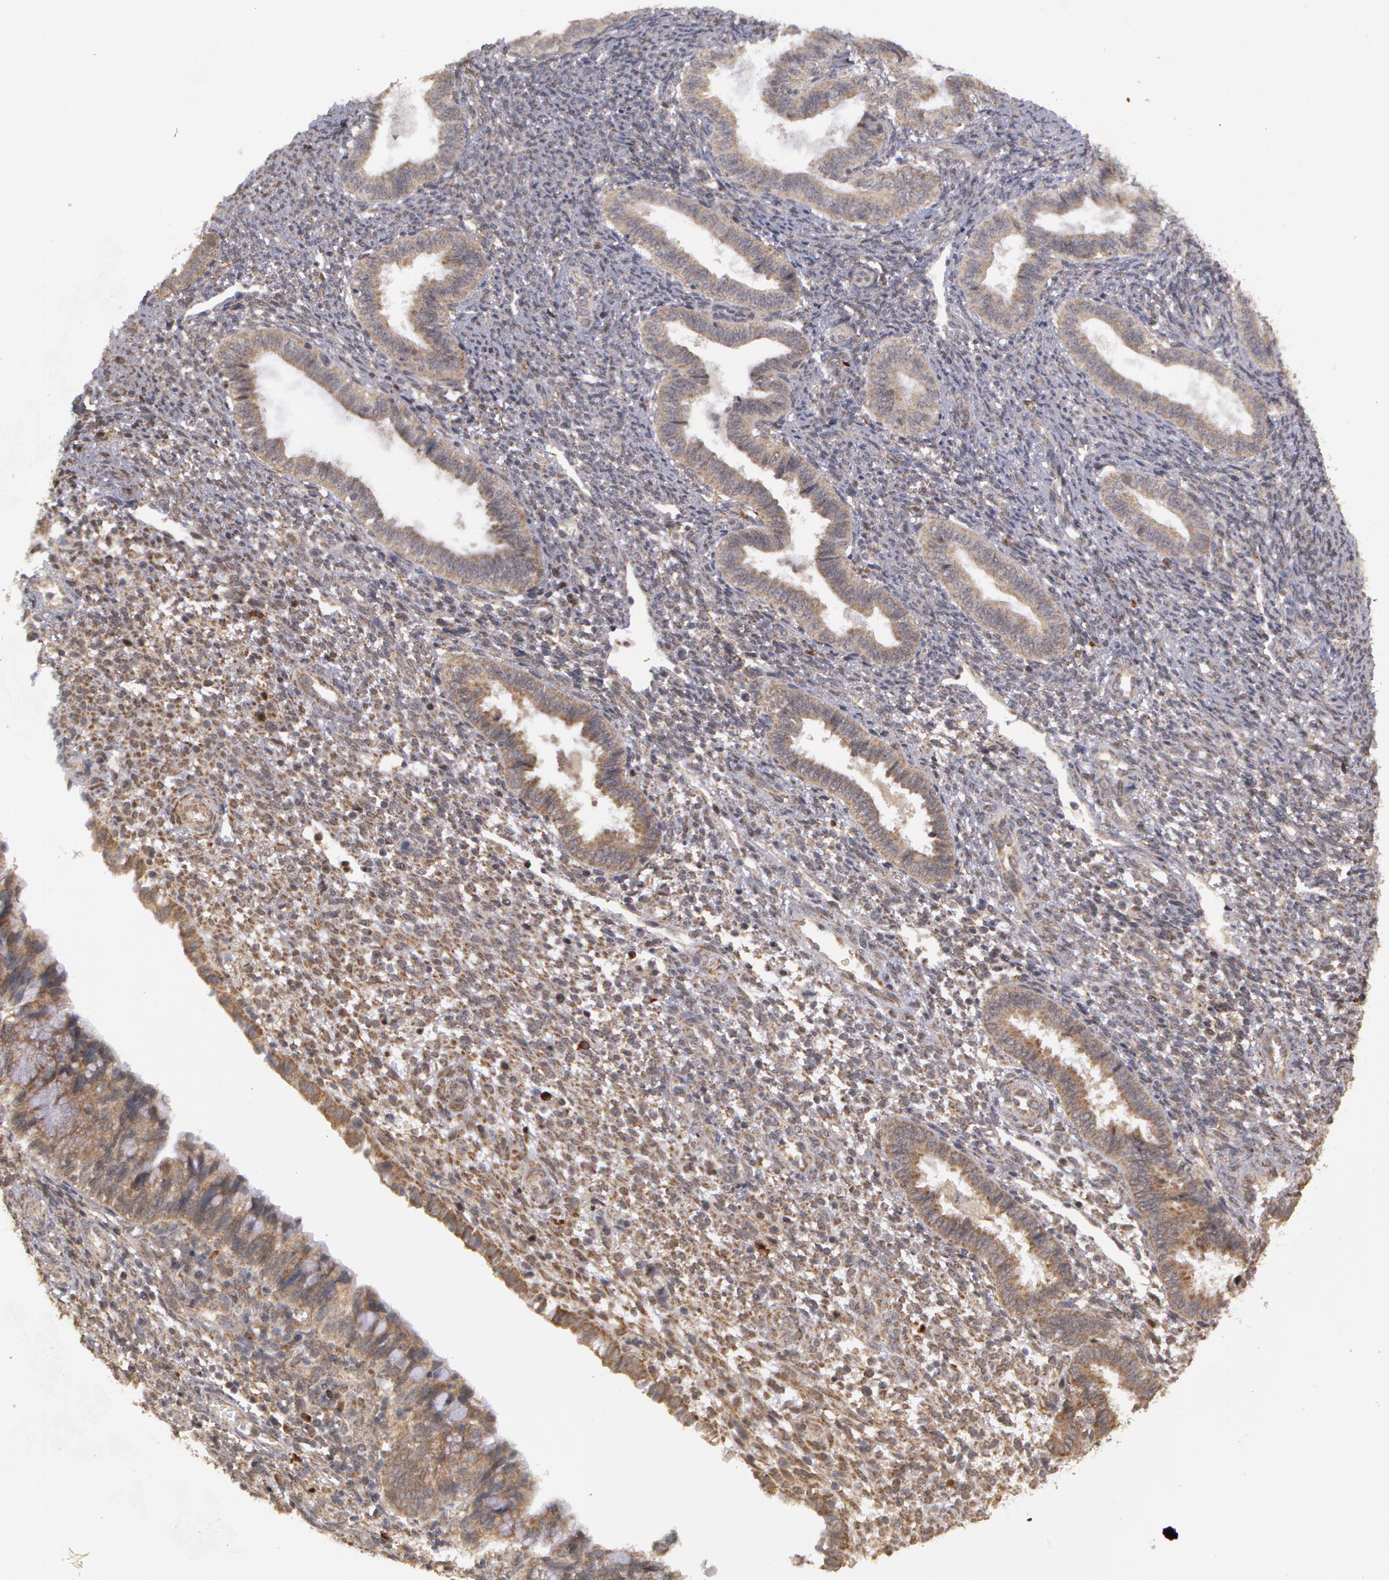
{"staining": {"intensity": "moderate", "quantity": ">75%", "location": "cytoplasmic/membranous"}, "tissue": "endometrium", "cell_type": "Cells in endometrial stroma", "image_type": "normal", "snomed": [{"axis": "morphology", "description": "Normal tissue, NOS"}, {"axis": "topography", "description": "Endometrium"}], "caption": "Protein analysis of normal endometrium demonstrates moderate cytoplasmic/membranous expression in about >75% of cells in endometrial stroma.", "gene": "GLIS1", "patient": {"sex": "female", "age": 36}}